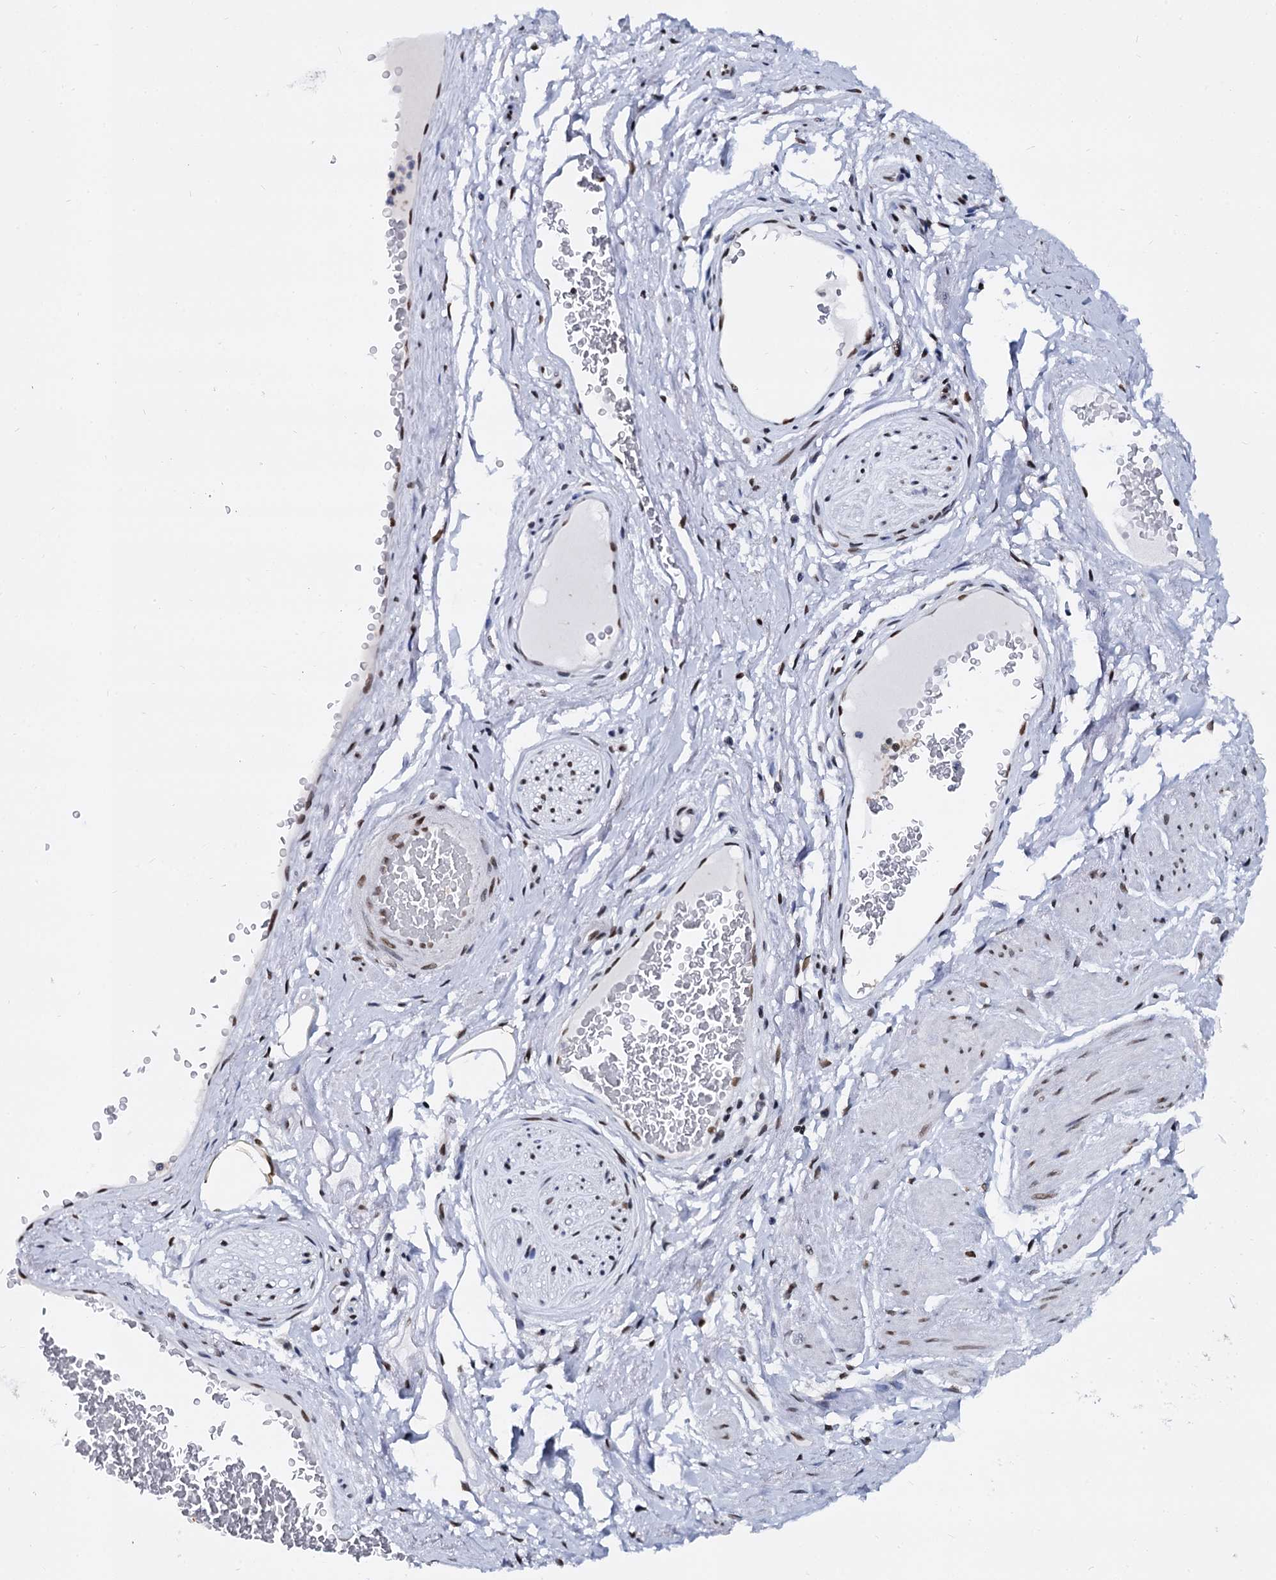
{"staining": {"intensity": "moderate", "quantity": ">75%", "location": "nuclear"}, "tissue": "adipose tissue", "cell_type": "Adipocytes", "image_type": "normal", "snomed": [{"axis": "morphology", "description": "Normal tissue, NOS"}, {"axis": "morphology", "description": "Adenocarcinoma, NOS"}, {"axis": "topography", "description": "Rectum"}, {"axis": "topography", "description": "Vagina"}, {"axis": "topography", "description": "Peripheral nerve tissue"}], "caption": "Protein expression analysis of unremarkable adipose tissue shows moderate nuclear positivity in about >75% of adipocytes. The staining was performed using DAB, with brown indicating positive protein expression. Nuclei are stained blue with hematoxylin.", "gene": "CMAS", "patient": {"sex": "female", "age": 71}}